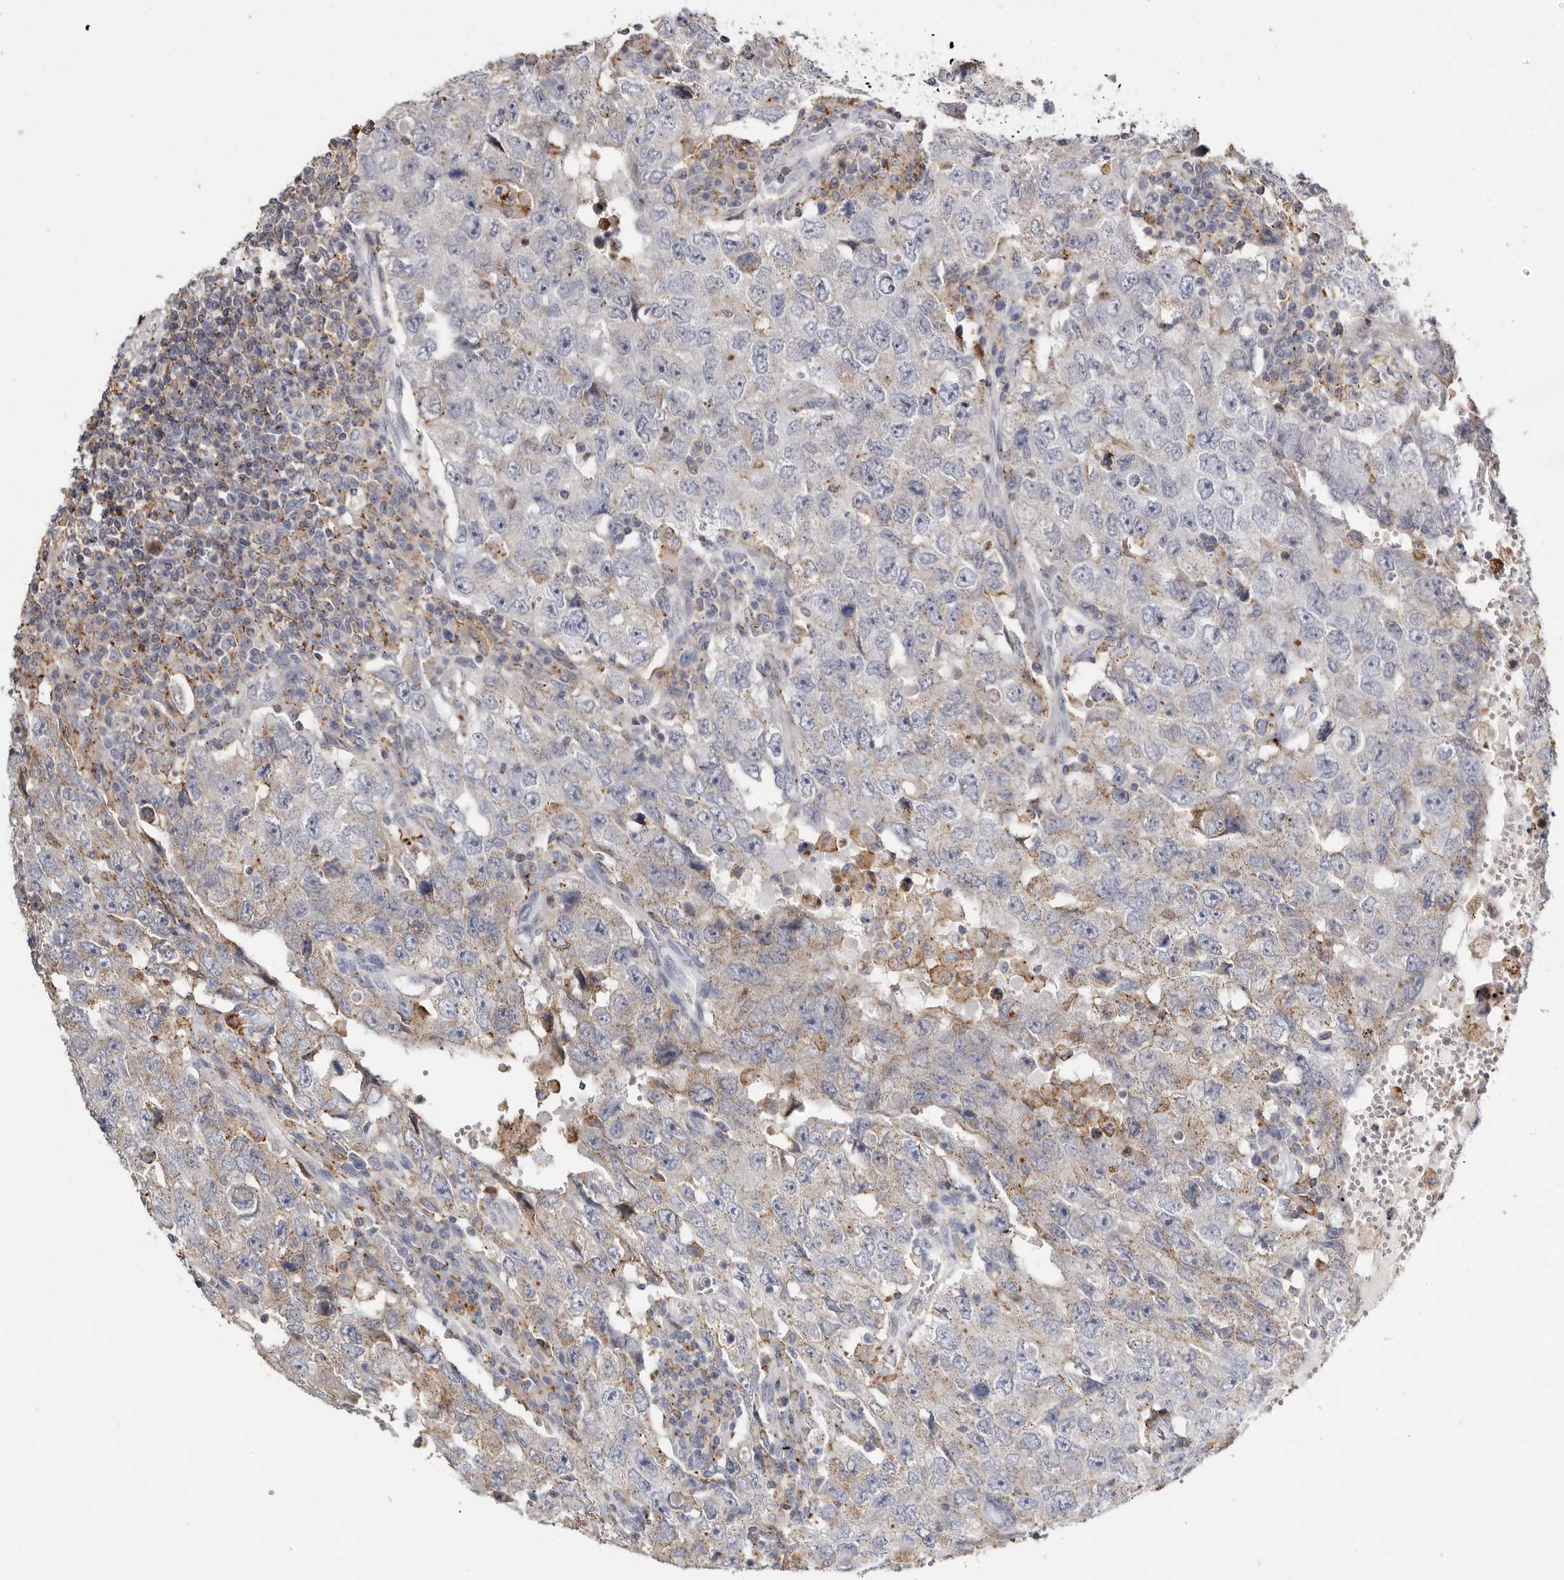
{"staining": {"intensity": "weak", "quantity": "<25%", "location": "cytoplasmic/membranous"}, "tissue": "testis cancer", "cell_type": "Tumor cells", "image_type": "cancer", "snomed": [{"axis": "morphology", "description": "Carcinoma, Embryonal, NOS"}, {"axis": "topography", "description": "Testis"}], "caption": "The histopathology image exhibits no significant staining in tumor cells of testis cancer.", "gene": "KIF26B", "patient": {"sex": "male", "age": 26}}